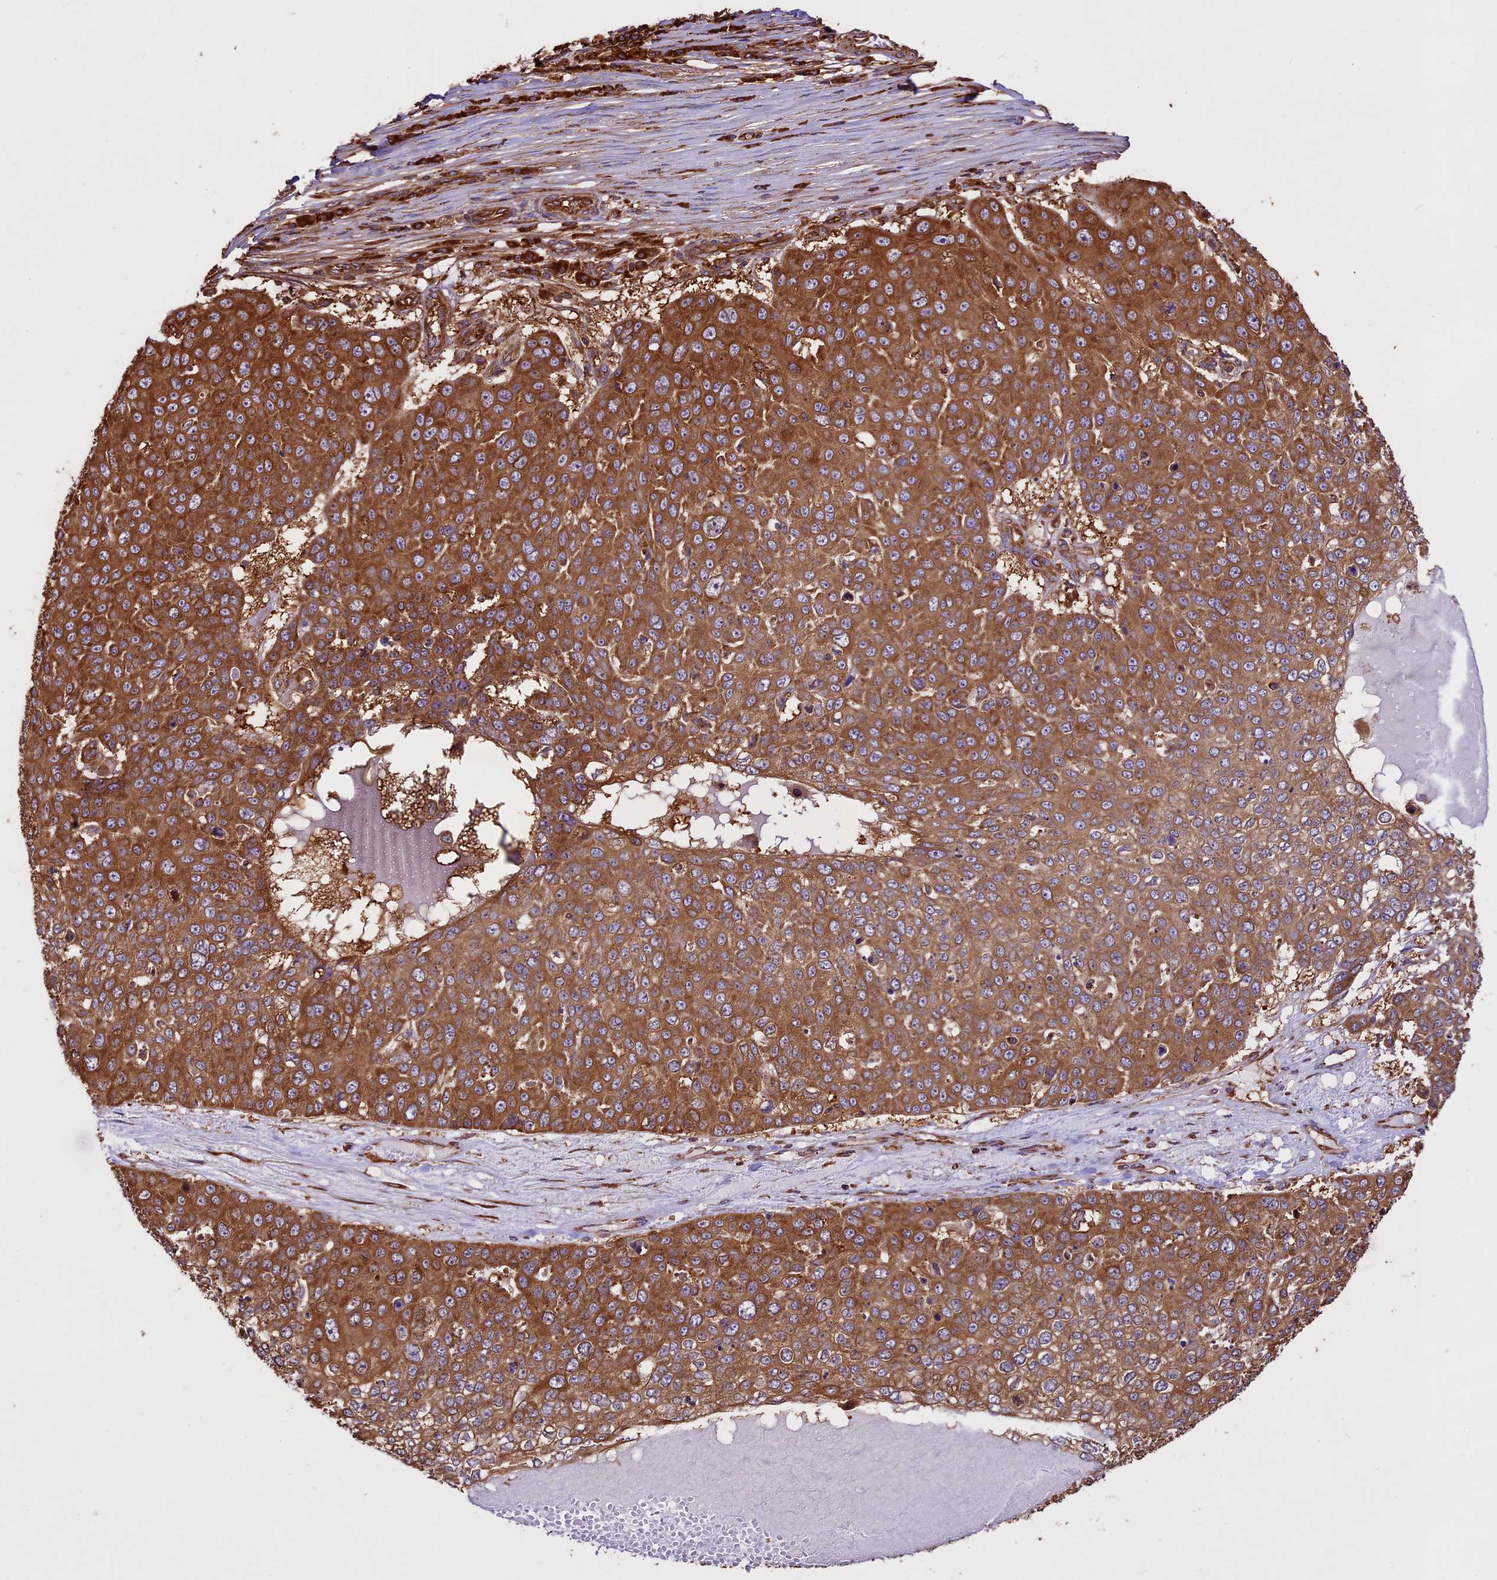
{"staining": {"intensity": "strong", "quantity": ">75%", "location": "cytoplasmic/membranous"}, "tissue": "skin cancer", "cell_type": "Tumor cells", "image_type": "cancer", "snomed": [{"axis": "morphology", "description": "Squamous cell carcinoma, NOS"}, {"axis": "topography", "description": "Skin"}], "caption": "About >75% of tumor cells in human skin squamous cell carcinoma reveal strong cytoplasmic/membranous protein positivity as visualized by brown immunohistochemical staining.", "gene": "KARS1", "patient": {"sex": "male", "age": 71}}